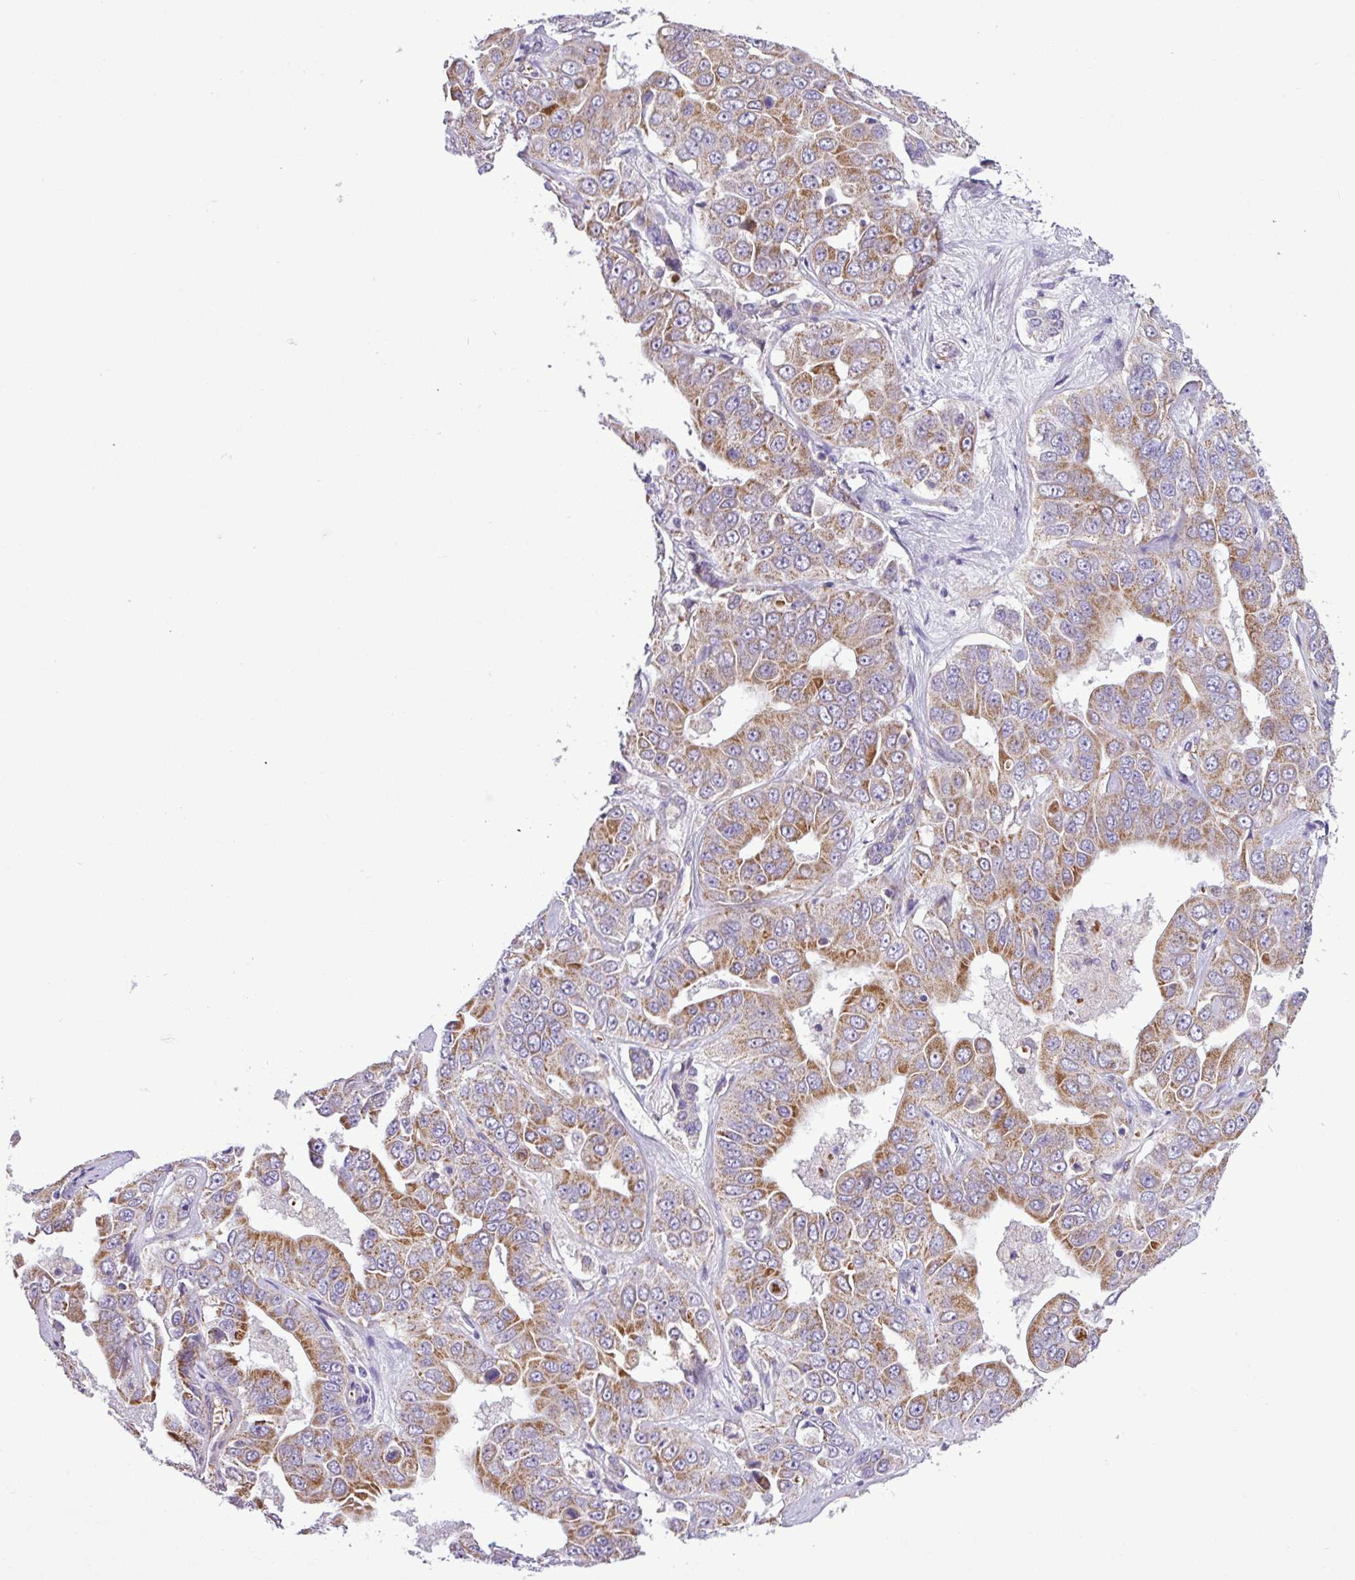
{"staining": {"intensity": "moderate", "quantity": ">75%", "location": "cytoplasmic/membranous"}, "tissue": "liver cancer", "cell_type": "Tumor cells", "image_type": "cancer", "snomed": [{"axis": "morphology", "description": "Cholangiocarcinoma"}, {"axis": "topography", "description": "Liver"}], "caption": "Immunohistochemistry image of human liver cancer stained for a protein (brown), which reveals medium levels of moderate cytoplasmic/membranous expression in approximately >75% of tumor cells.", "gene": "CWH43", "patient": {"sex": "female", "age": 52}}